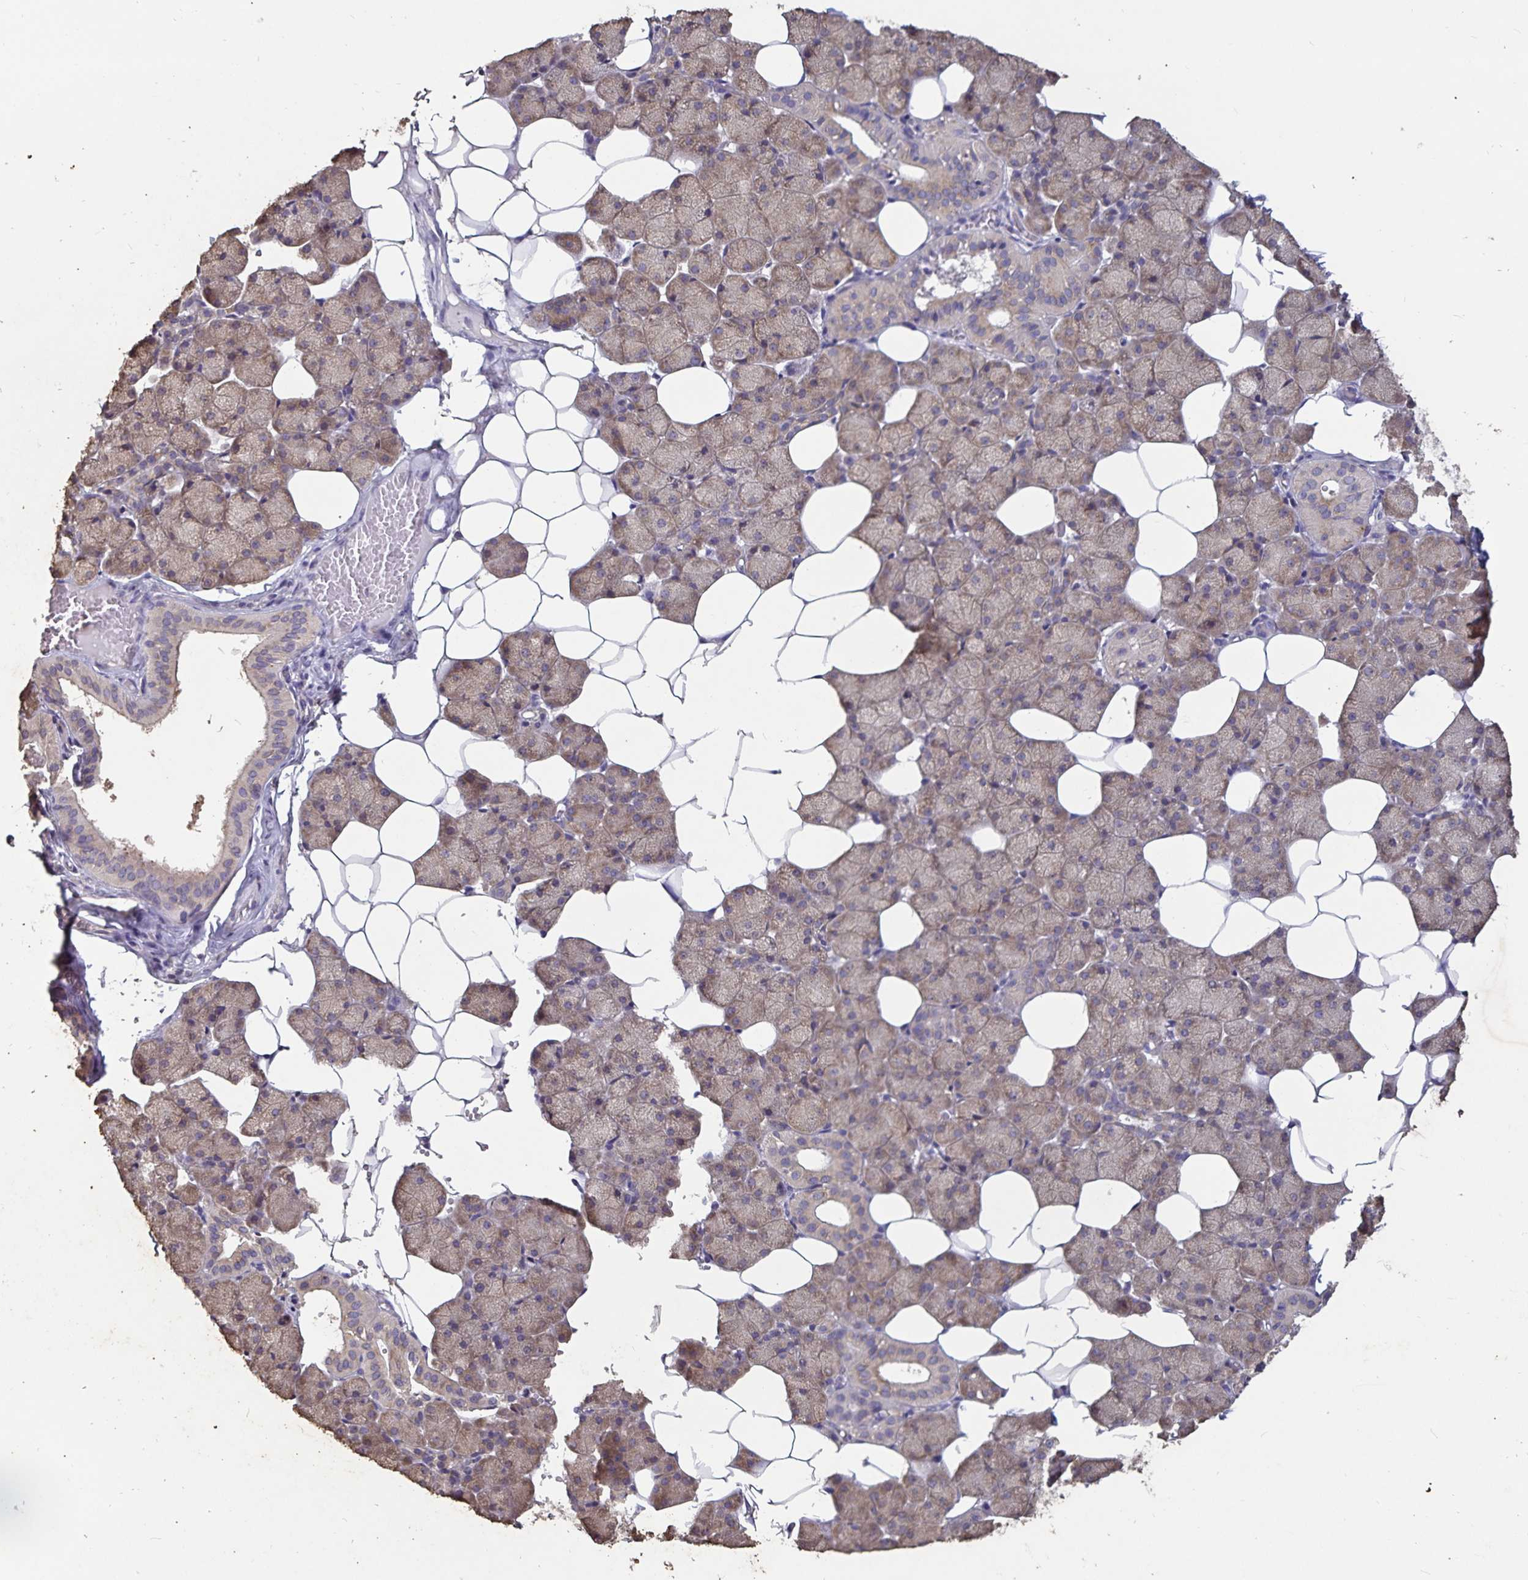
{"staining": {"intensity": "moderate", "quantity": "25%-75%", "location": "cytoplasmic/membranous"}, "tissue": "salivary gland", "cell_type": "Glandular cells", "image_type": "normal", "snomed": [{"axis": "morphology", "description": "Normal tissue, NOS"}, {"axis": "topography", "description": "Salivary gland"}], "caption": "The micrograph demonstrates staining of benign salivary gland, revealing moderate cytoplasmic/membranous protein expression (brown color) within glandular cells.", "gene": "FAM120A", "patient": {"sex": "male", "age": 38}}